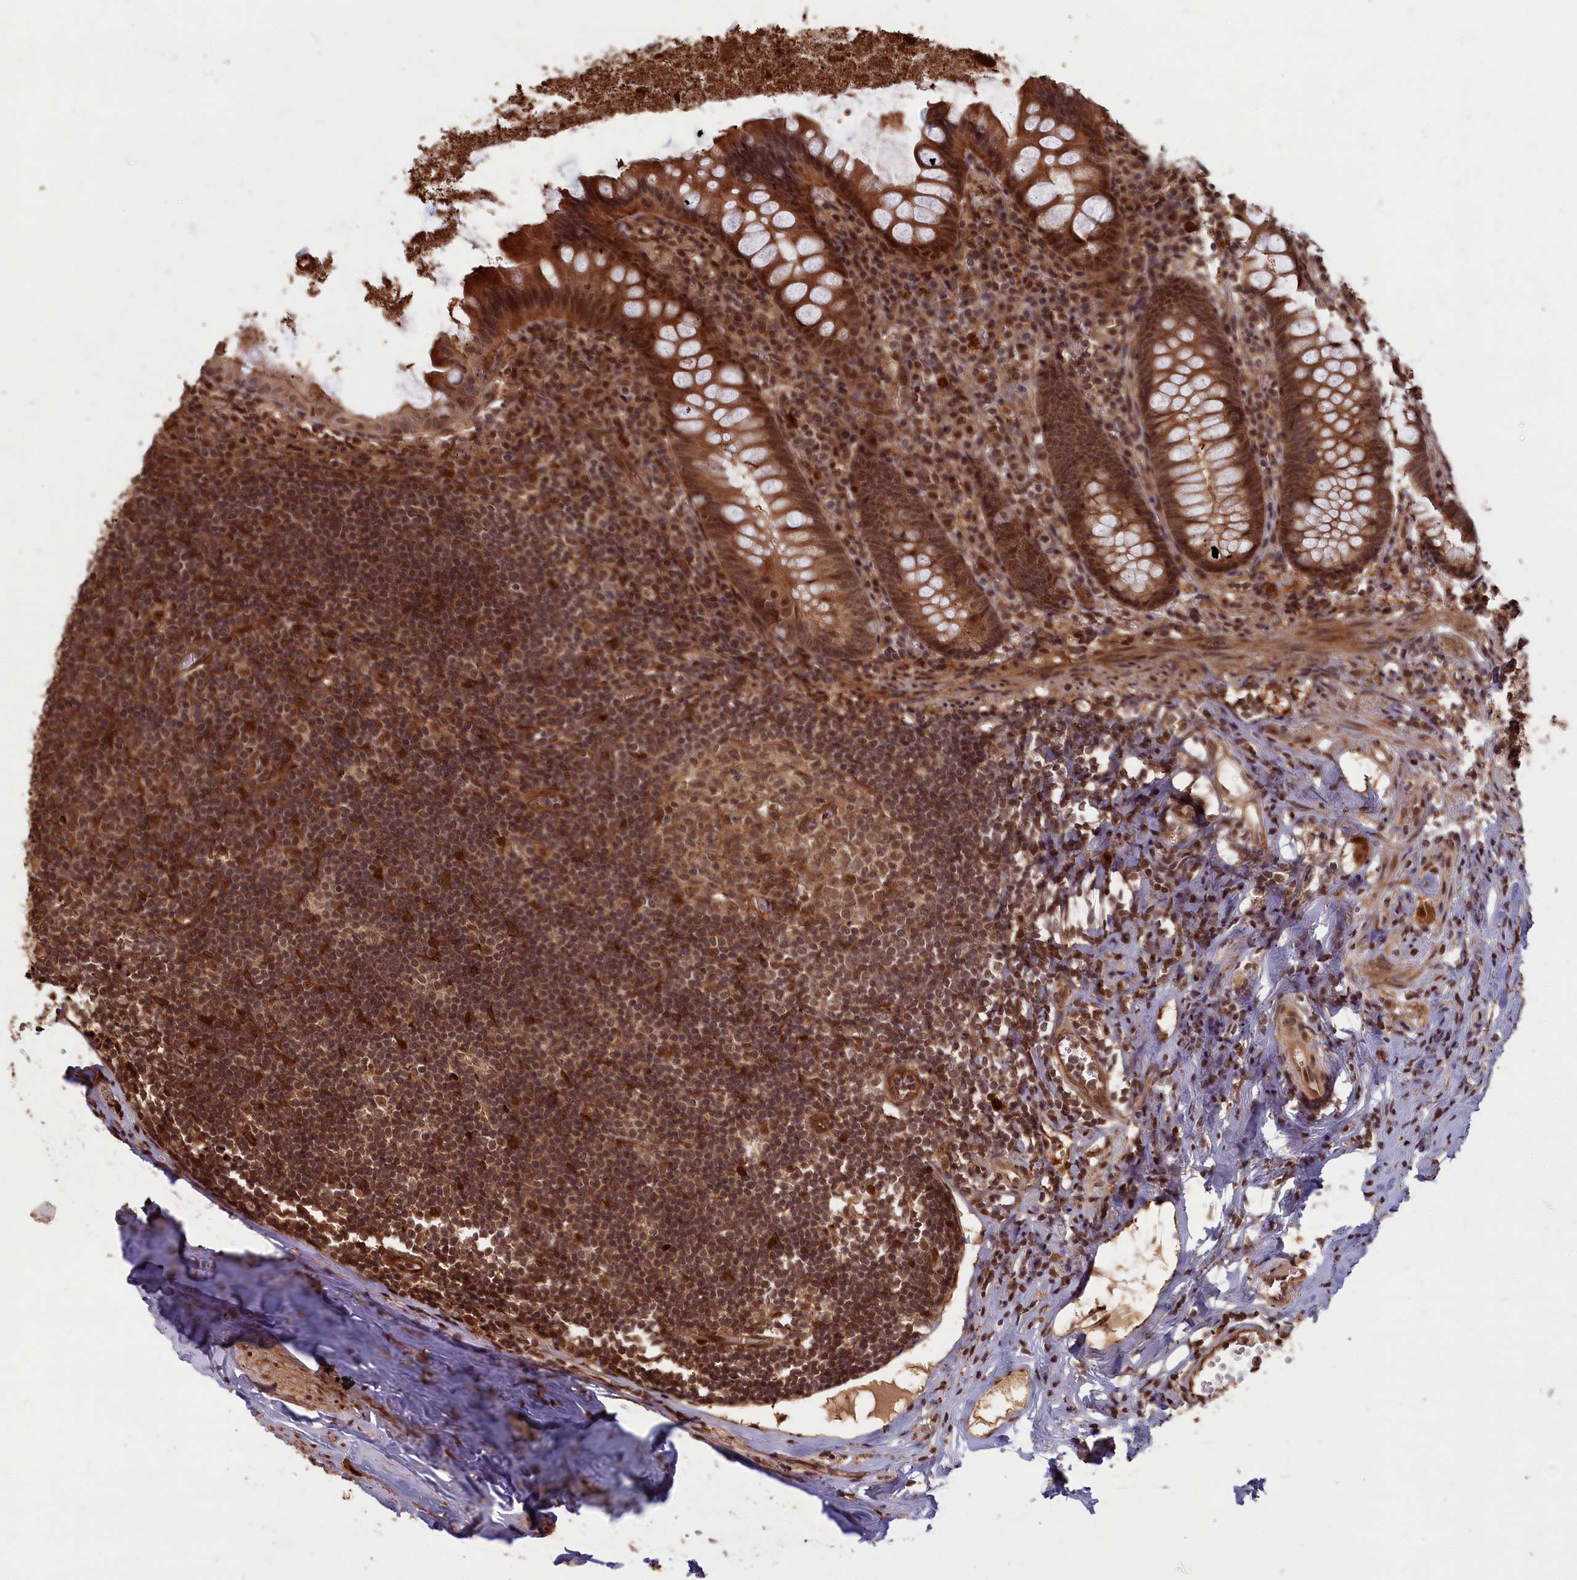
{"staining": {"intensity": "strong", "quantity": ">75%", "location": "cytoplasmic/membranous,nuclear"}, "tissue": "appendix", "cell_type": "Glandular cells", "image_type": "normal", "snomed": [{"axis": "morphology", "description": "Normal tissue, NOS"}, {"axis": "topography", "description": "Appendix"}], "caption": "Immunohistochemistry micrograph of normal human appendix stained for a protein (brown), which displays high levels of strong cytoplasmic/membranous,nuclear expression in about >75% of glandular cells.", "gene": "HIF3A", "patient": {"sex": "female", "age": 51}}